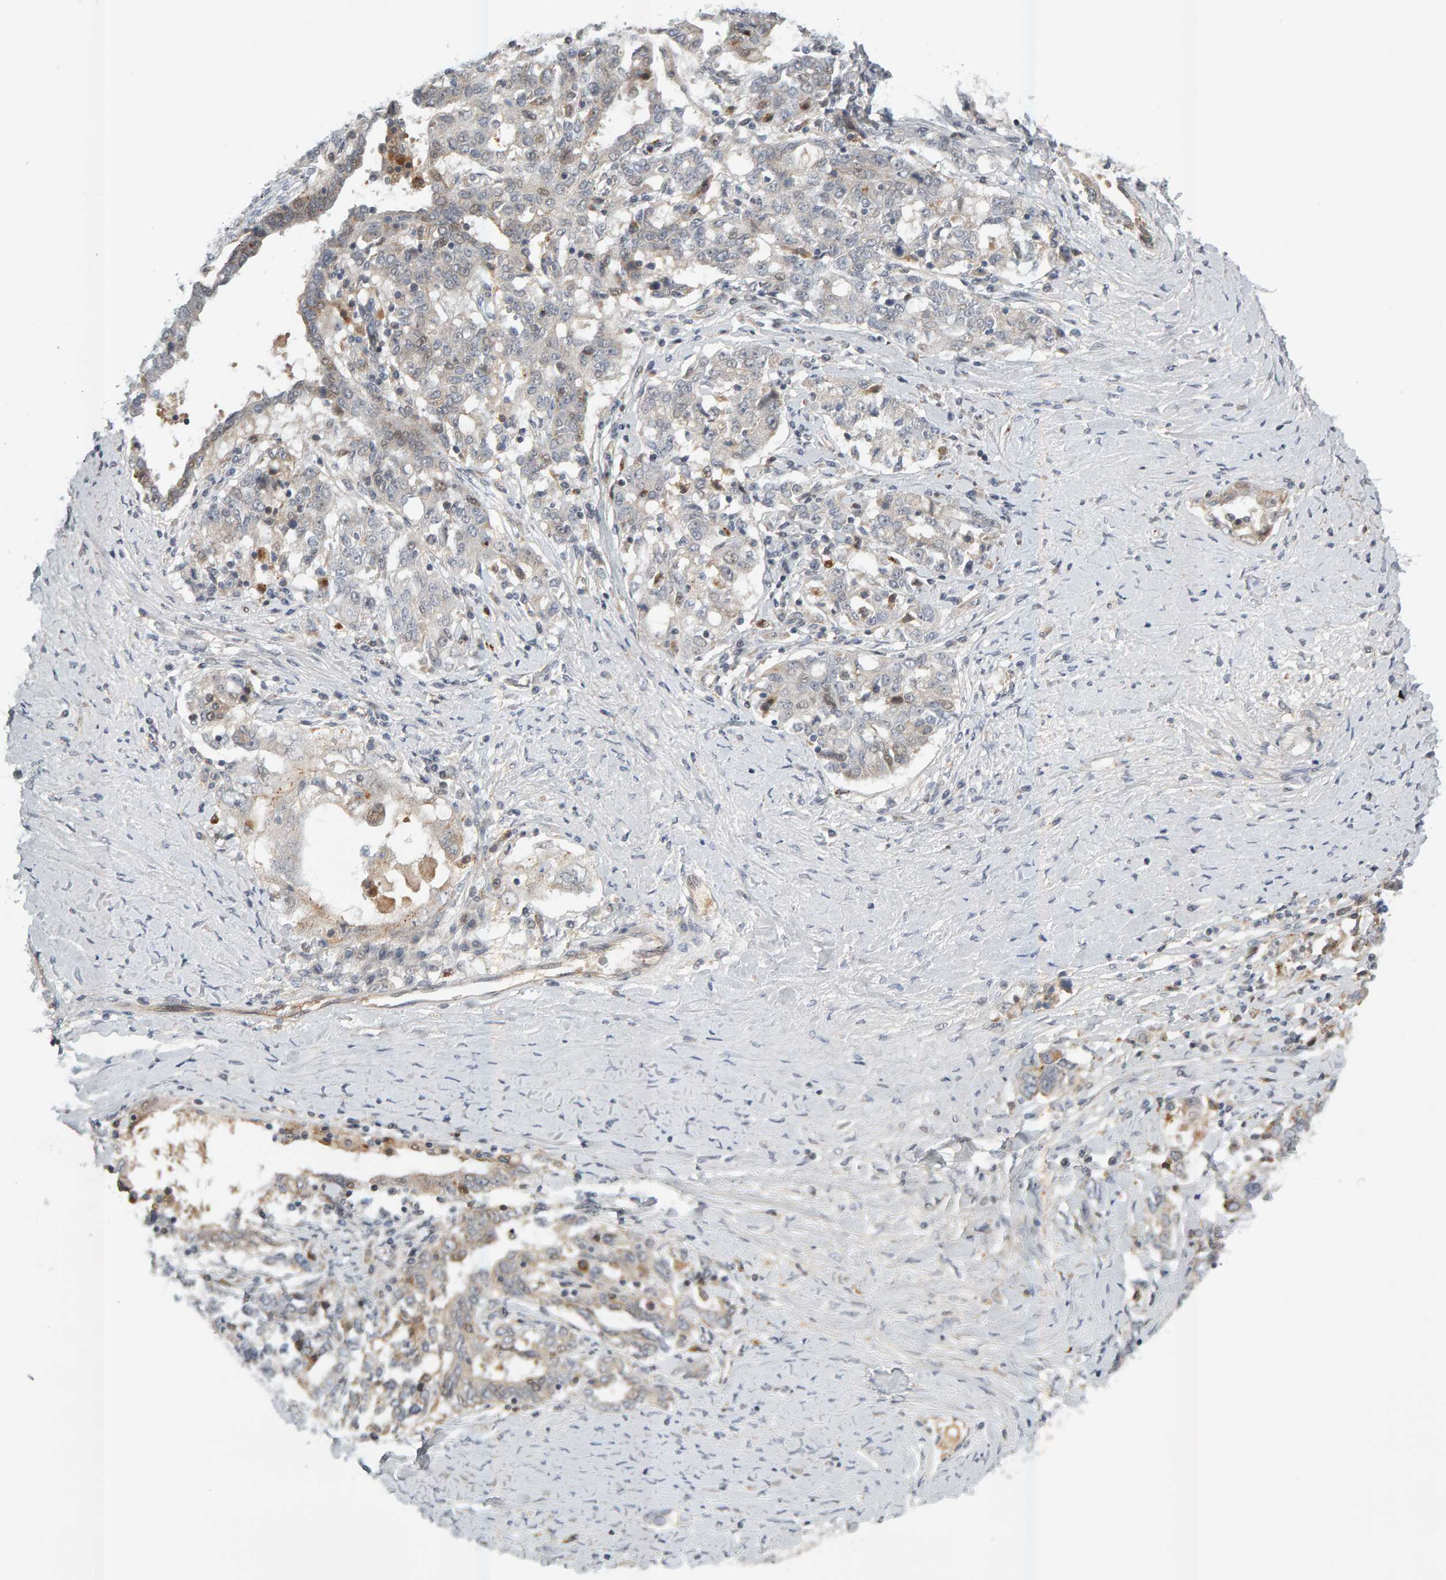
{"staining": {"intensity": "weak", "quantity": "<25%", "location": "cytoplasmic/membranous"}, "tissue": "ovarian cancer", "cell_type": "Tumor cells", "image_type": "cancer", "snomed": [{"axis": "morphology", "description": "Carcinoma, endometroid"}, {"axis": "topography", "description": "Ovary"}], "caption": "The histopathology image shows no significant positivity in tumor cells of ovarian cancer (endometroid carcinoma).", "gene": "ZNF160", "patient": {"sex": "female", "age": 62}}